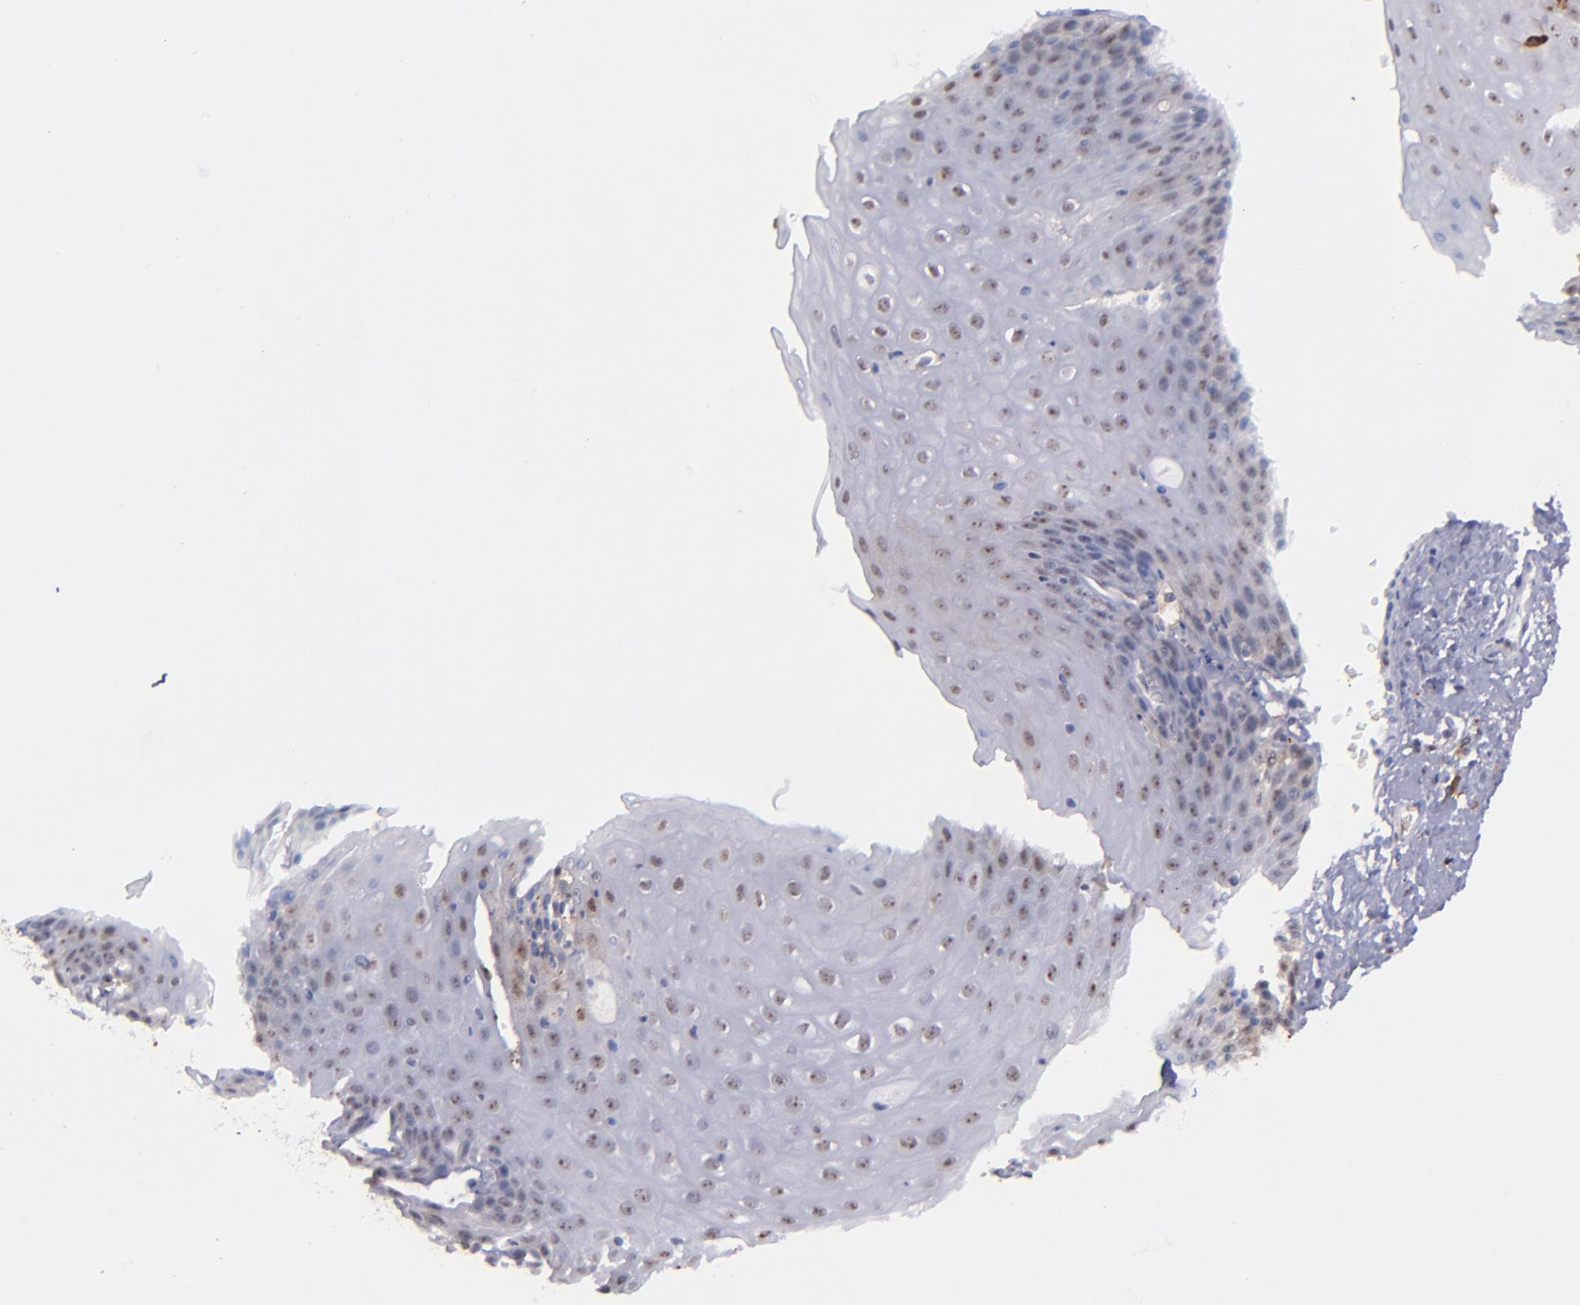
{"staining": {"intensity": "negative", "quantity": "none", "location": "none"}, "tissue": "esophagus", "cell_type": "Squamous epithelial cells", "image_type": "normal", "snomed": [{"axis": "morphology", "description": "Normal tissue, NOS"}, {"axis": "topography", "description": "Esophagus"}], "caption": "High magnification brightfield microscopy of unremarkable esophagus stained with DAB (3,3'-diaminobenzidine) (brown) and counterstained with hematoxylin (blue): squamous epithelial cells show no significant expression. (DAB (3,3'-diaminobenzidine) immunohistochemistry (IHC) with hematoxylin counter stain).", "gene": "NCF2", "patient": {"sex": "female", "age": 61}}